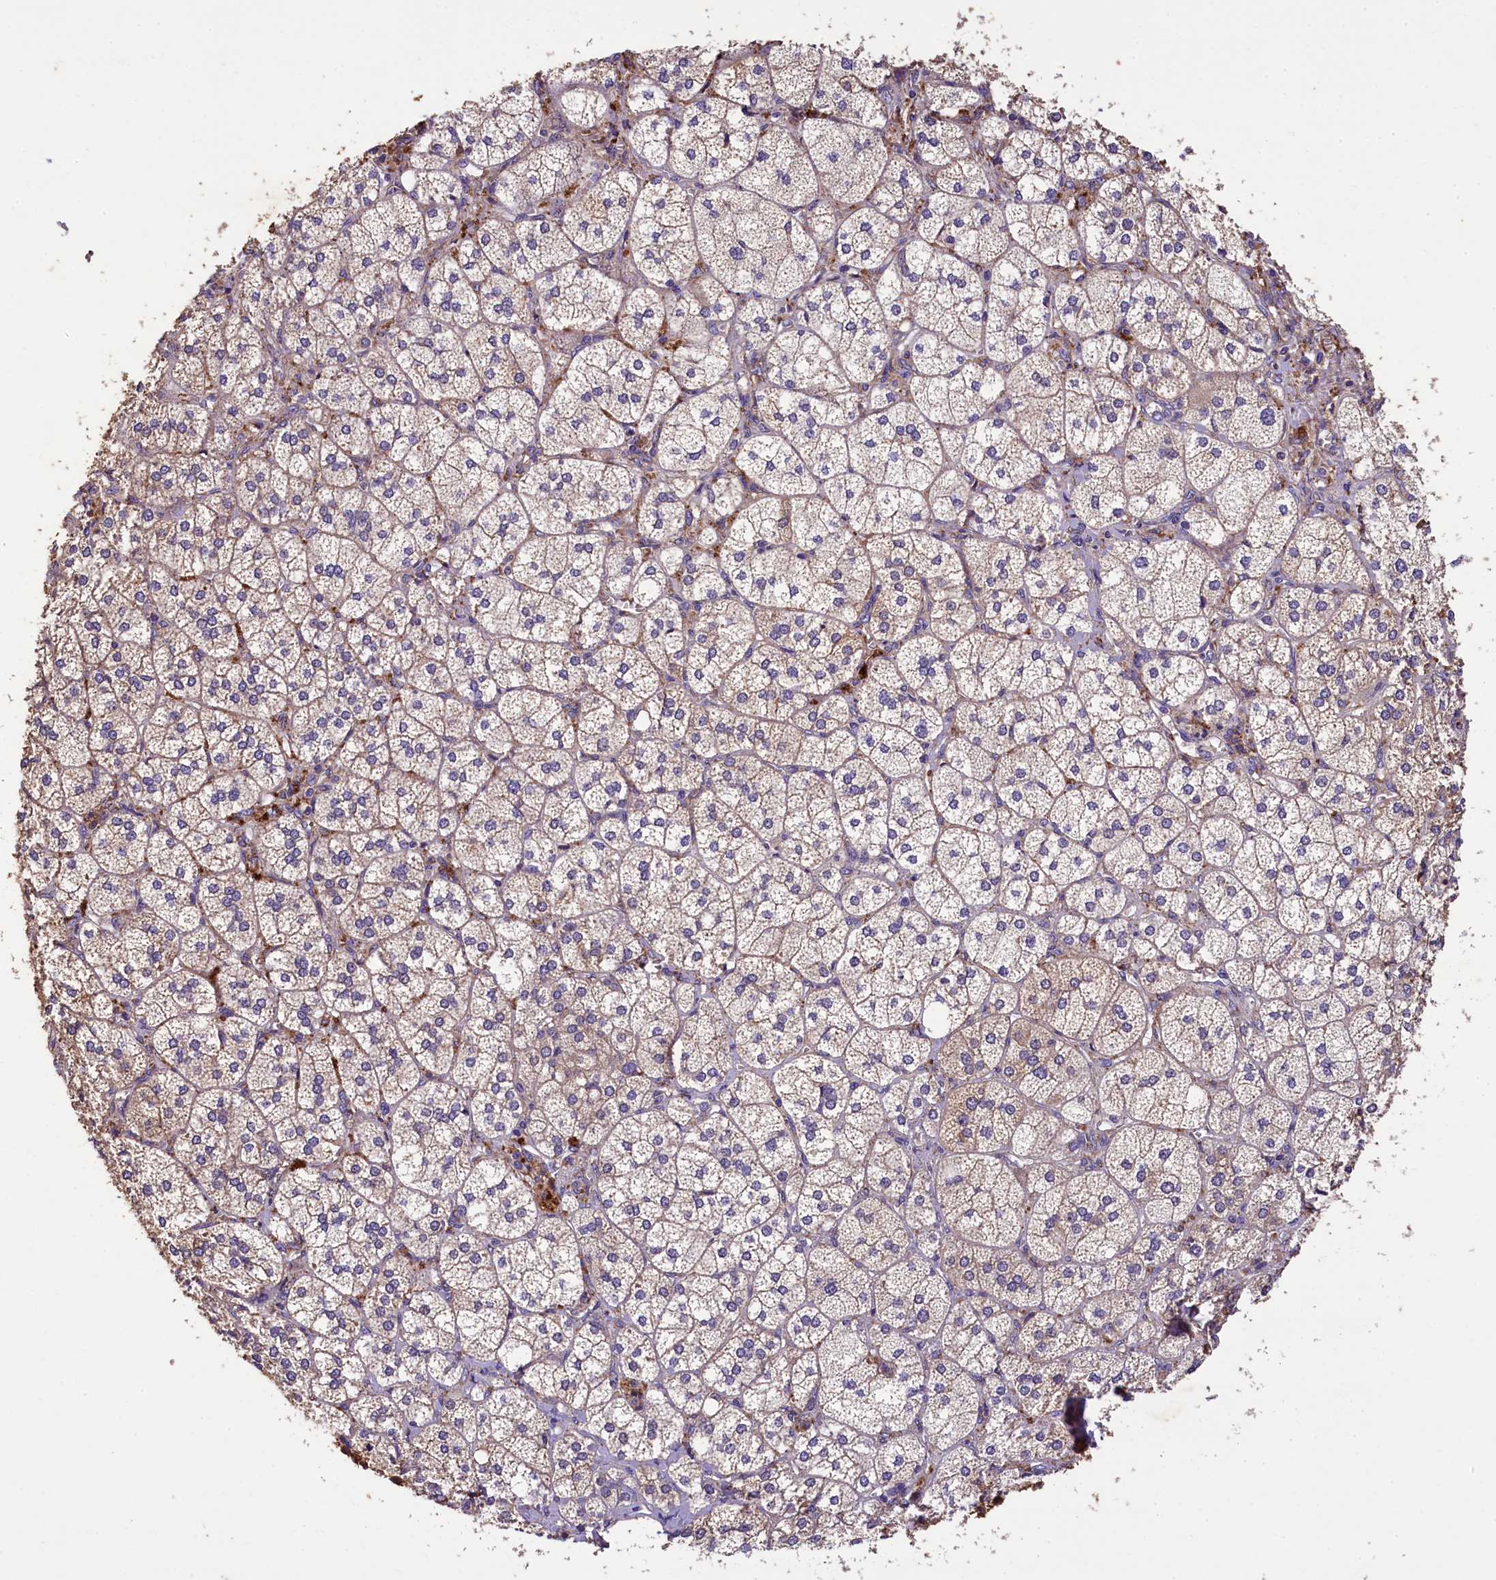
{"staining": {"intensity": "moderate", "quantity": "25%-75%", "location": "cytoplasmic/membranous"}, "tissue": "adrenal gland", "cell_type": "Glandular cells", "image_type": "normal", "snomed": [{"axis": "morphology", "description": "Normal tissue, NOS"}, {"axis": "topography", "description": "Adrenal gland"}], "caption": "Protein expression by IHC shows moderate cytoplasmic/membranous staining in about 25%-75% of glandular cells in unremarkable adrenal gland. Using DAB (brown) and hematoxylin (blue) stains, captured at high magnification using brightfield microscopy.", "gene": "PLXNB1", "patient": {"sex": "female", "age": 61}}